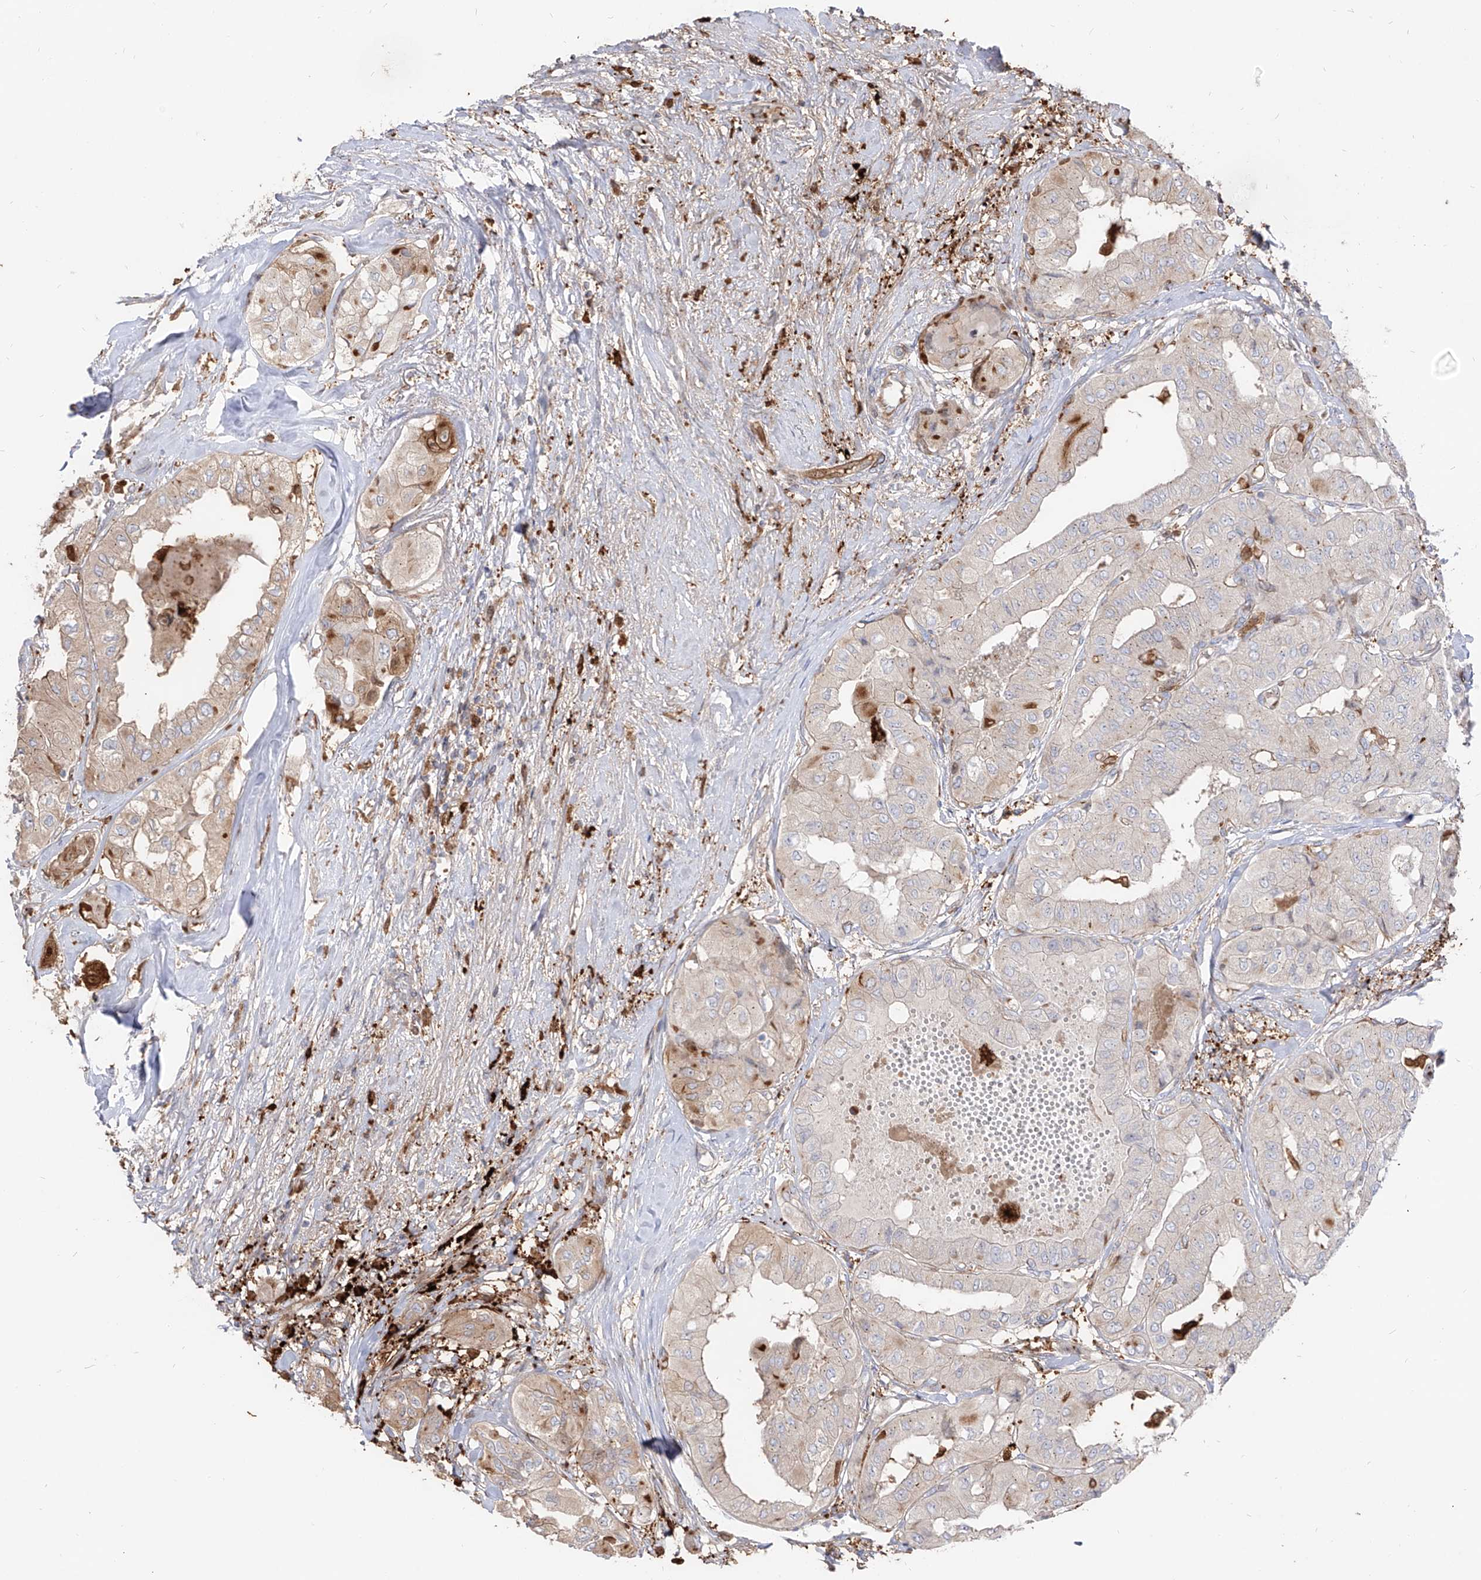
{"staining": {"intensity": "moderate", "quantity": "<25%", "location": "cytoplasmic/membranous"}, "tissue": "thyroid cancer", "cell_type": "Tumor cells", "image_type": "cancer", "snomed": [{"axis": "morphology", "description": "Papillary adenocarcinoma, NOS"}, {"axis": "topography", "description": "Thyroid gland"}], "caption": "Thyroid papillary adenocarcinoma stained for a protein (brown) reveals moderate cytoplasmic/membranous positive expression in about <25% of tumor cells.", "gene": "KYNU", "patient": {"sex": "female", "age": 59}}